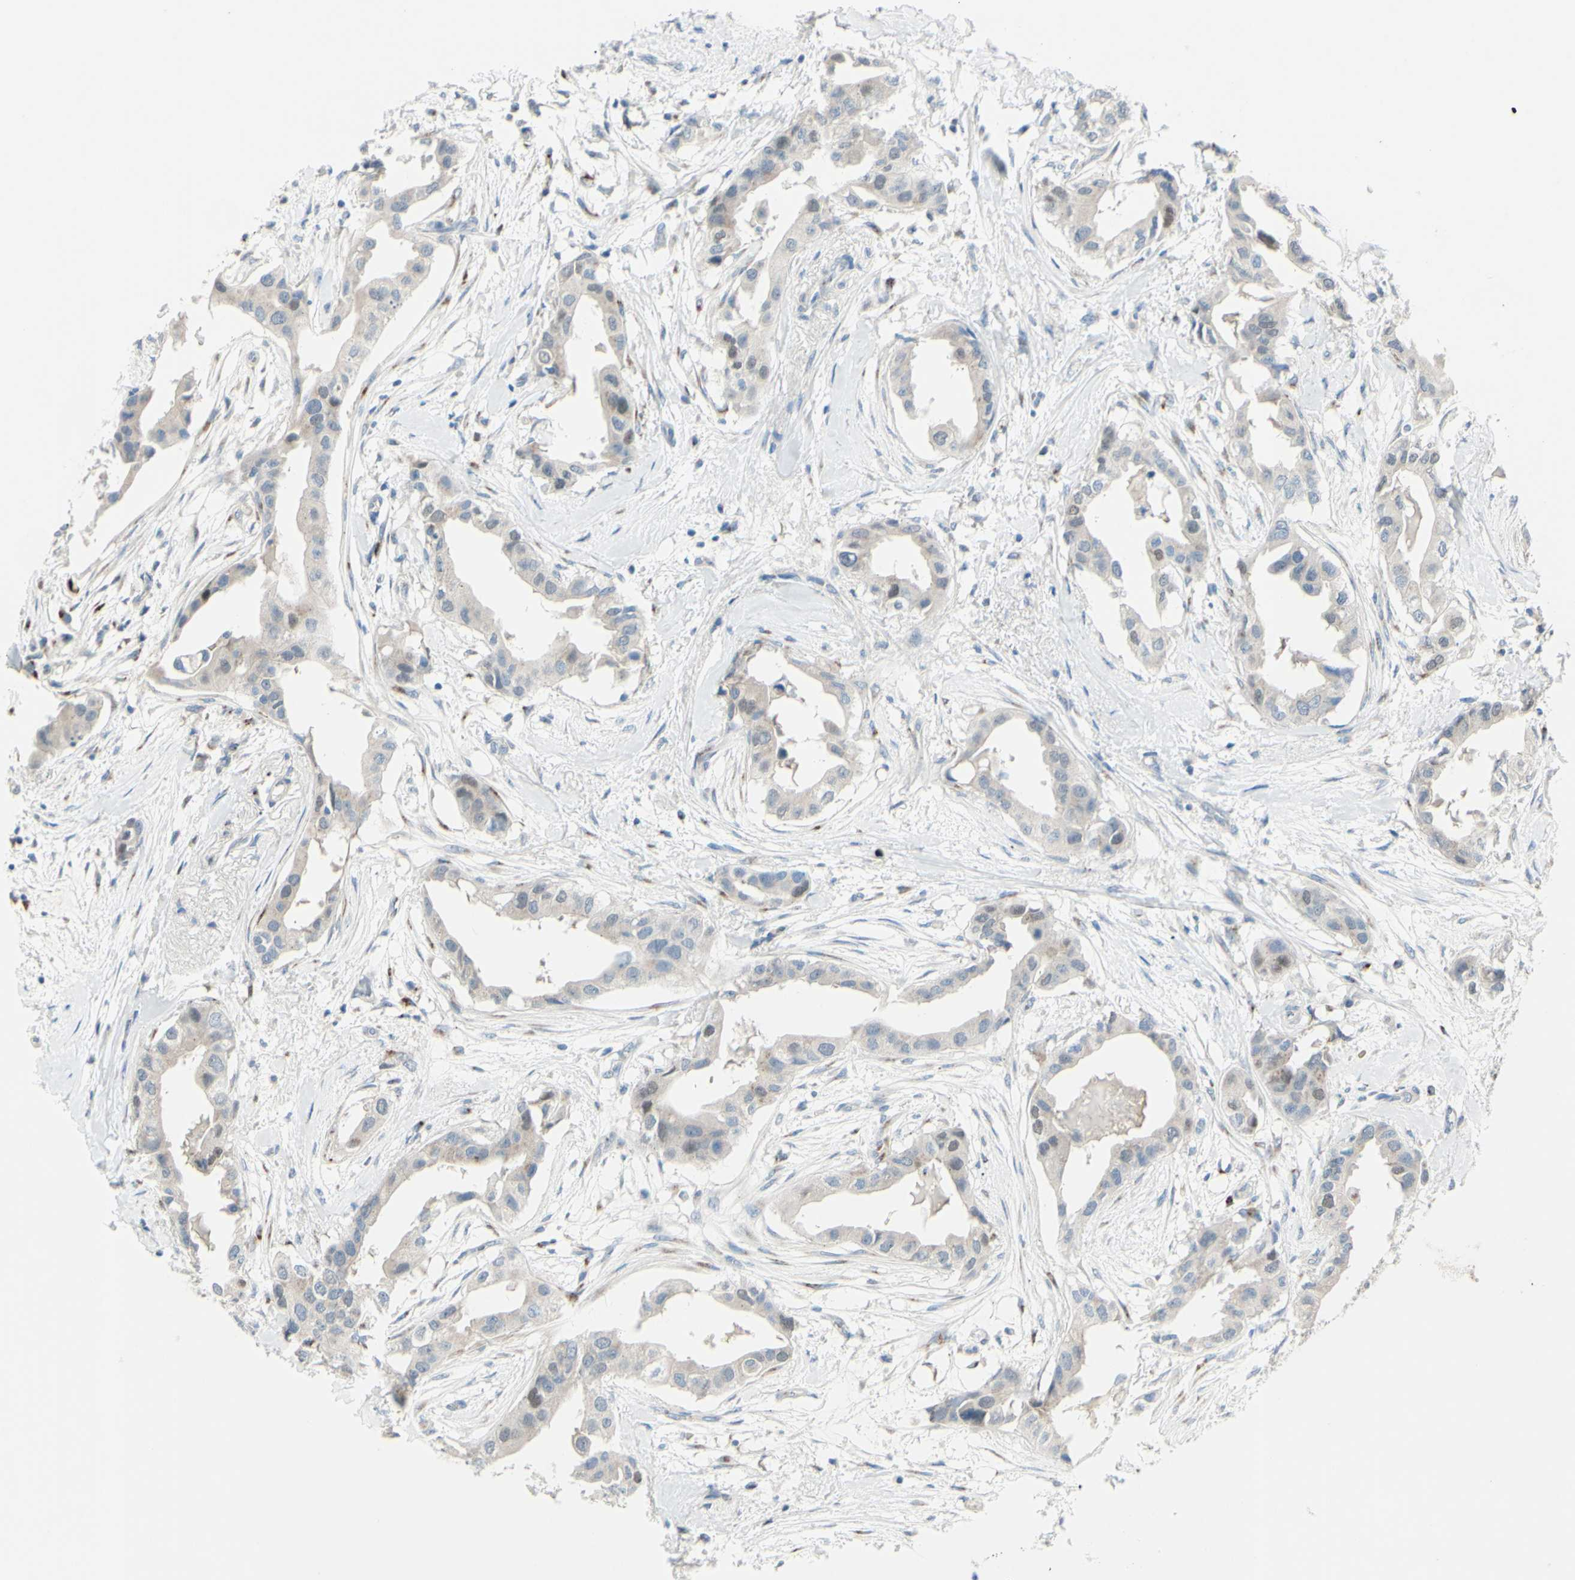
{"staining": {"intensity": "negative", "quantity": "none", "location": "none"}, "tissue": "breast cancer", "cell_type": "Tumor cells", "image_type": "cancer", "snomed": [{"axis": "morphology", "description": "Duct carcinoma"}, {"axis": "topography", "description": "Breast"}], "caption": "Histopathology image shows no protein positivity in tumor cells of invasive ductal carcinoma (breast) tissue.", "gene": "B4GALT1", "patient": {"sex": "female", "age": 40}}